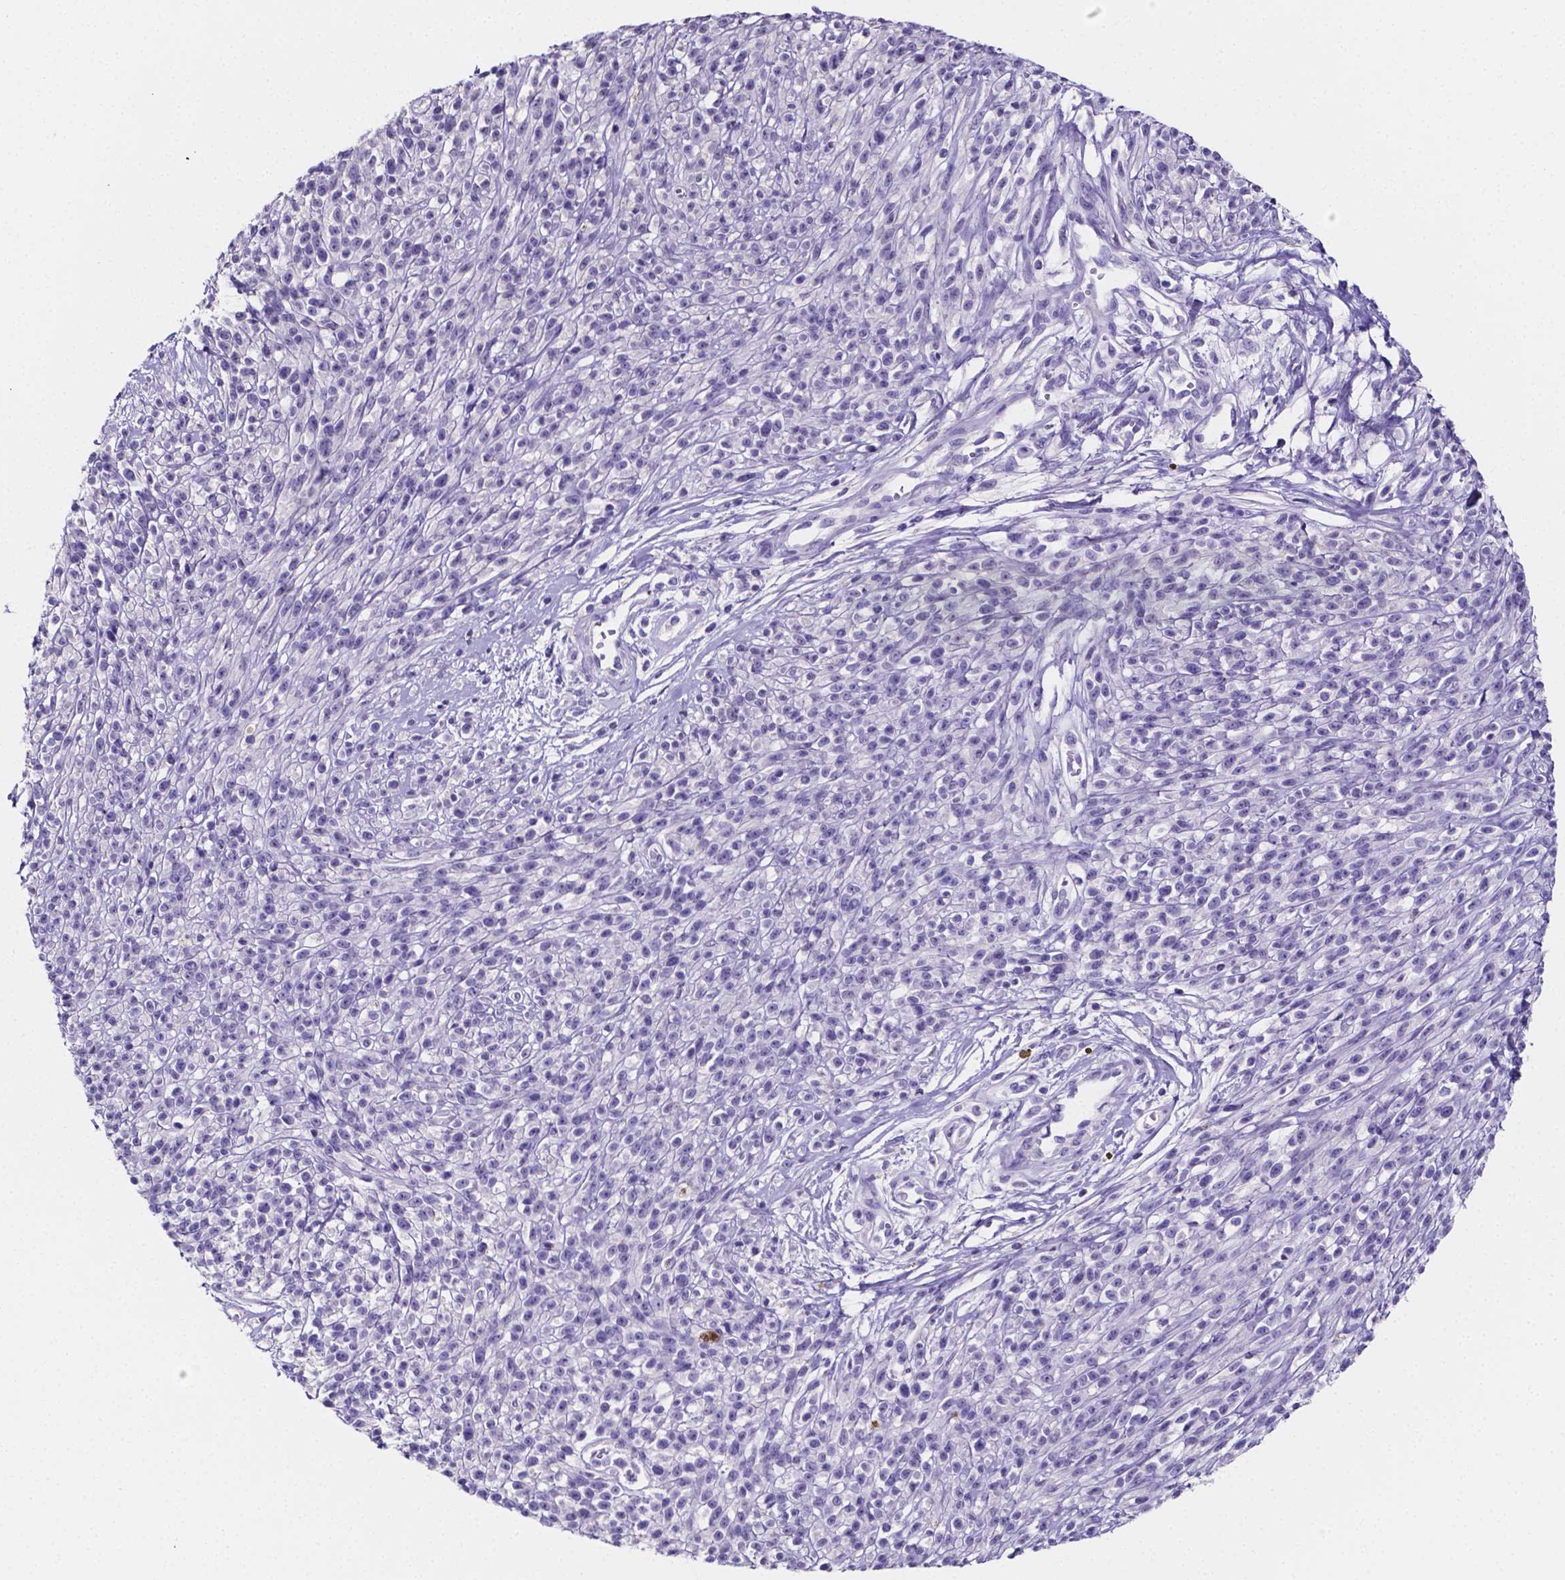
{"staining": {"intensity": "negative", "quantity": "none", "location": "none"}, "tissue": "melanoma", "cell_type": "Tumor cells", "image_type": "cancer", "snomed": [{"axis": "morphology", "description": "Malignant melanoma, NOS"}, {"axis": "topography", "description": "Skin"}, {"axis": "topography", "description": "Skin of trunk"}], "caption": "Immunohistochemistry of human malignant melanoma demonstrates no staining in tumor cells.", "gene": "NRGN", "patient": {"sex": "male", "age": 74}}